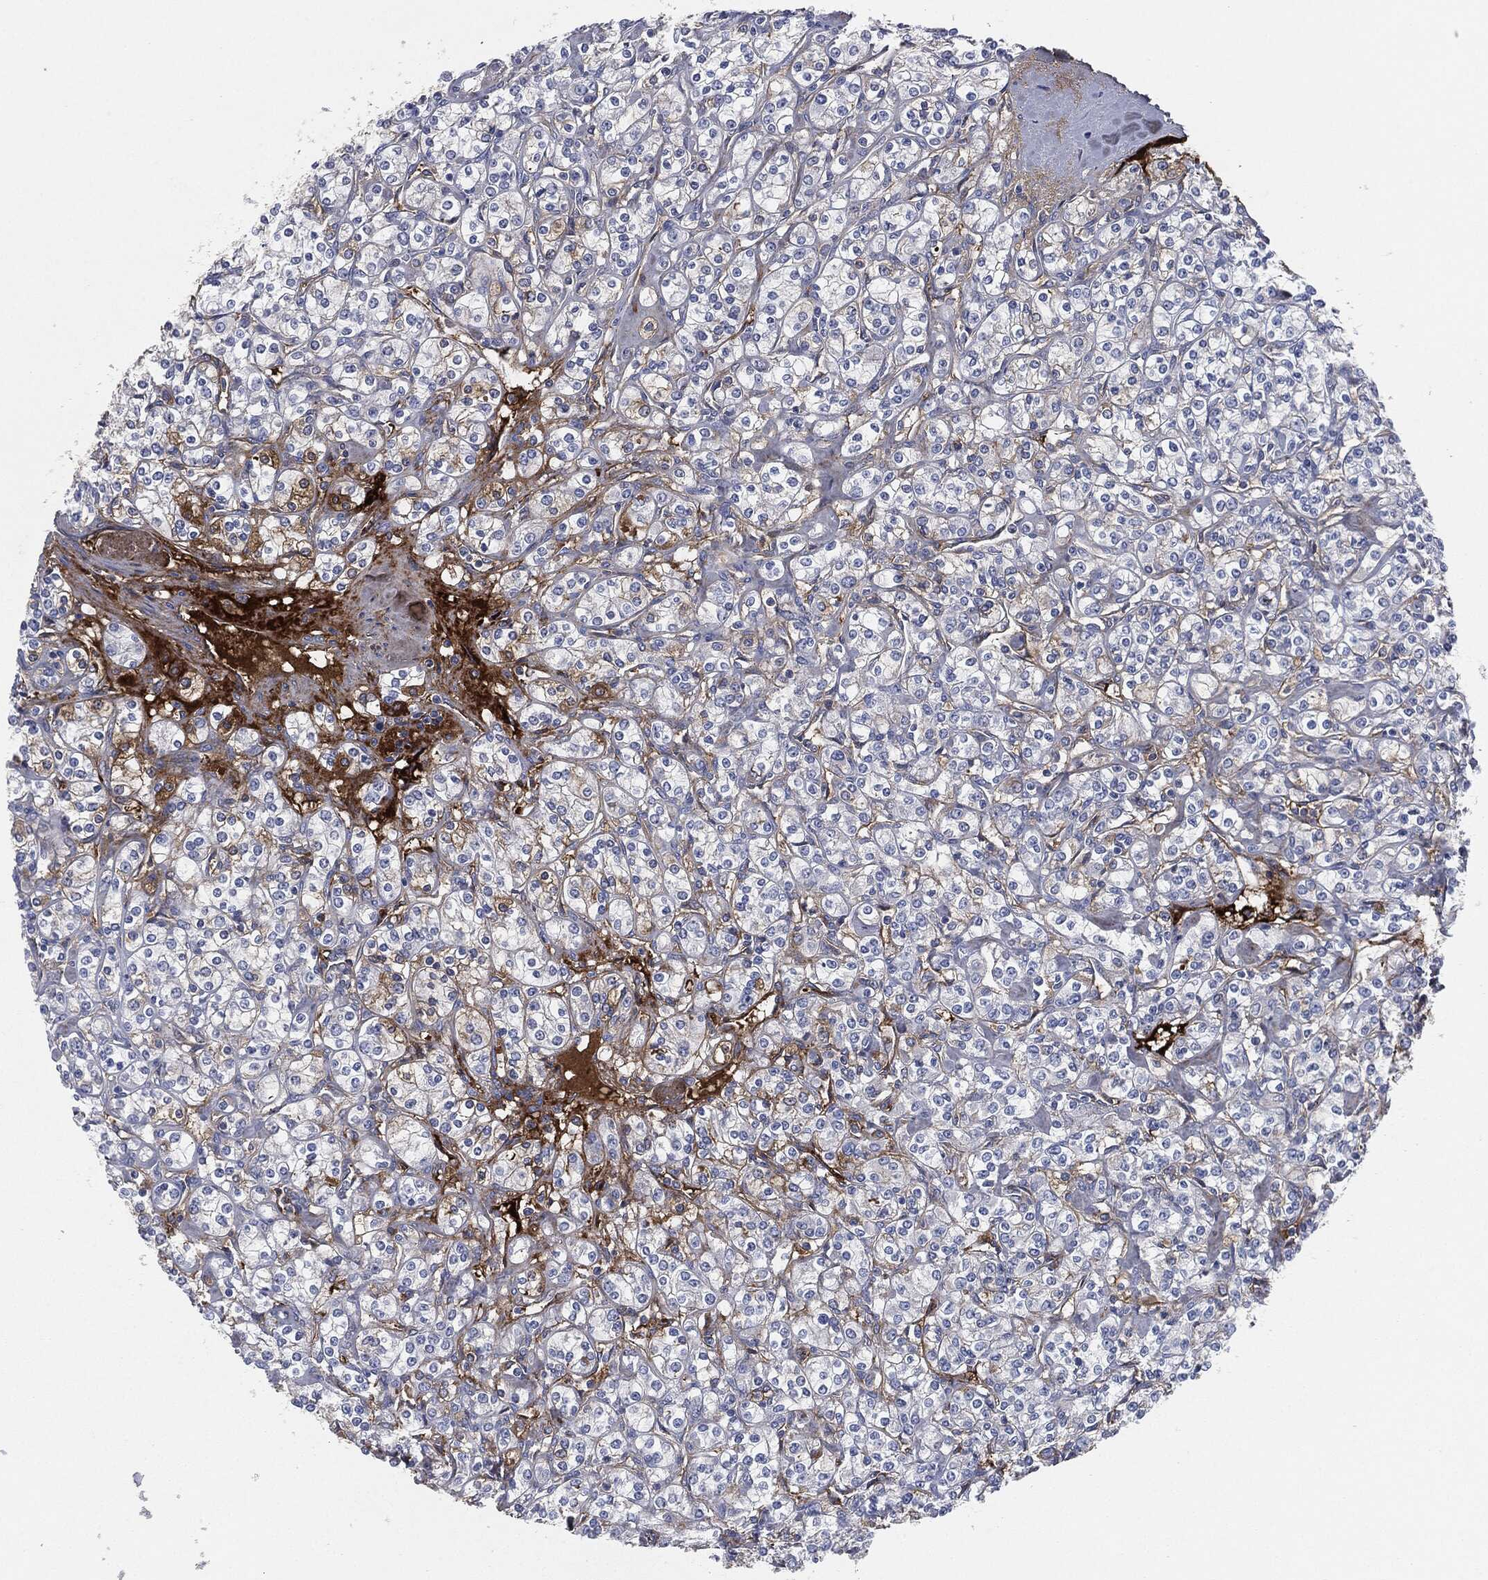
{"staining": {"intensity": "negative", "quantity": "none", "location": "none"}, "tissue": "renal cancer", "cell_type": "Tumor cells", "image_type": "cancer", "snomed": [{"axis": "morphology", "description": "Adenocarcinoma, NOS"}, {"axis": "topography", "description": "Kidney"}], "caption": "The IHC micrograph has no significant staining in tumor cells of renal cancer (adenocarcinoma) tissue.", "gene": "APOB", "patient": {"sex": "male", "age": 77}}